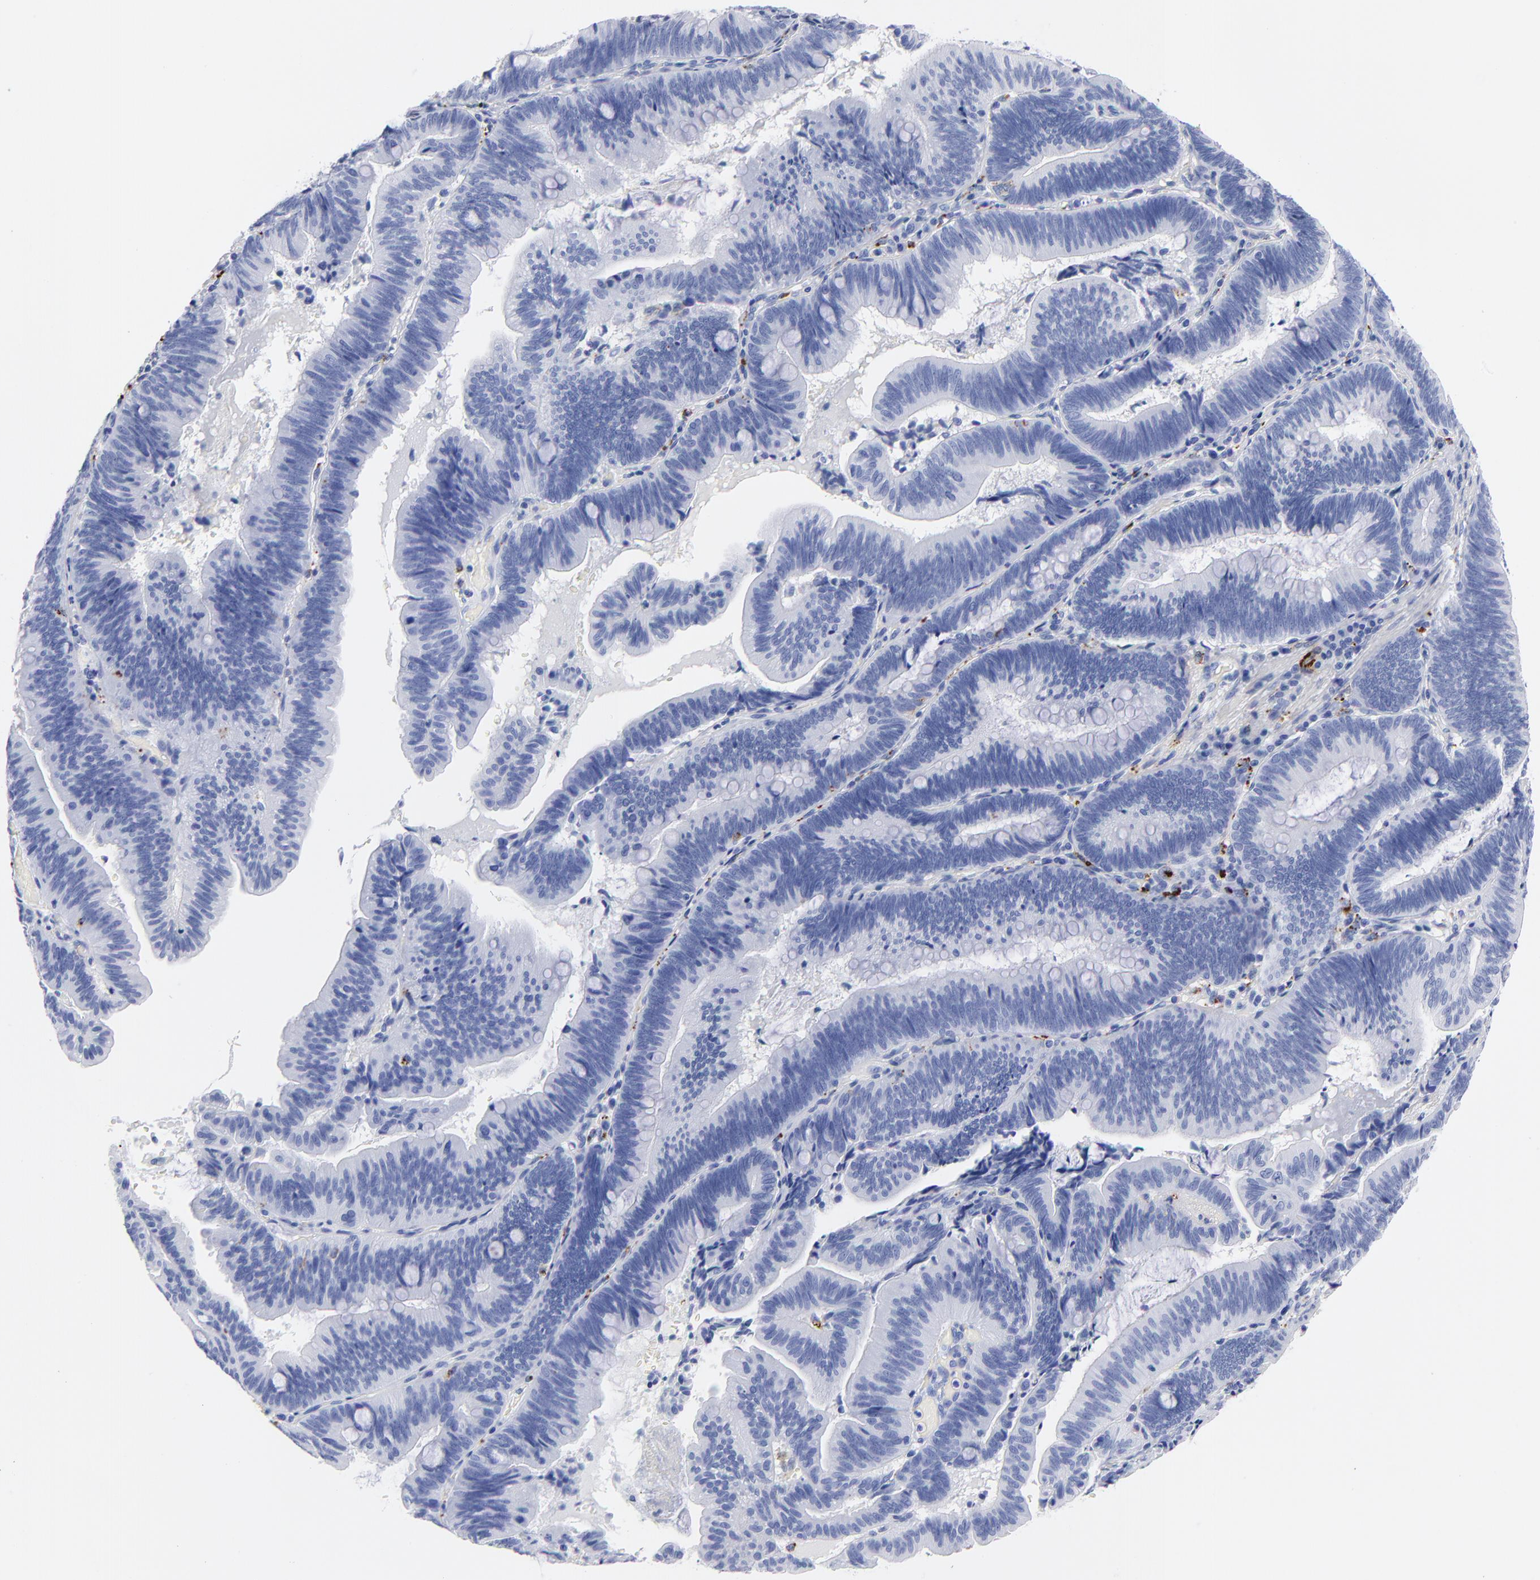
{"staining": {"intensity": "moderate", "quantity": "<25%", "location": "cytoplasmic/membranous"}, "tissue": "pancreatic cancer", "cell_type": "Tumor cells", "image_type": "cancer", "snomed": [{"axis": "morphology", "description": "Adenocarcinoma, NOS"}, {"axis": "topography", "description": "Pancreas"}], "caption": "Pancreatic adenocarcinoma stained with DAB IHC exhibits low levels of moderate cytoplasmic/membranous staining in about <25% of tumor cells.", "gene": "CPVL", "patient": {"sex": "male", "age": 82}}